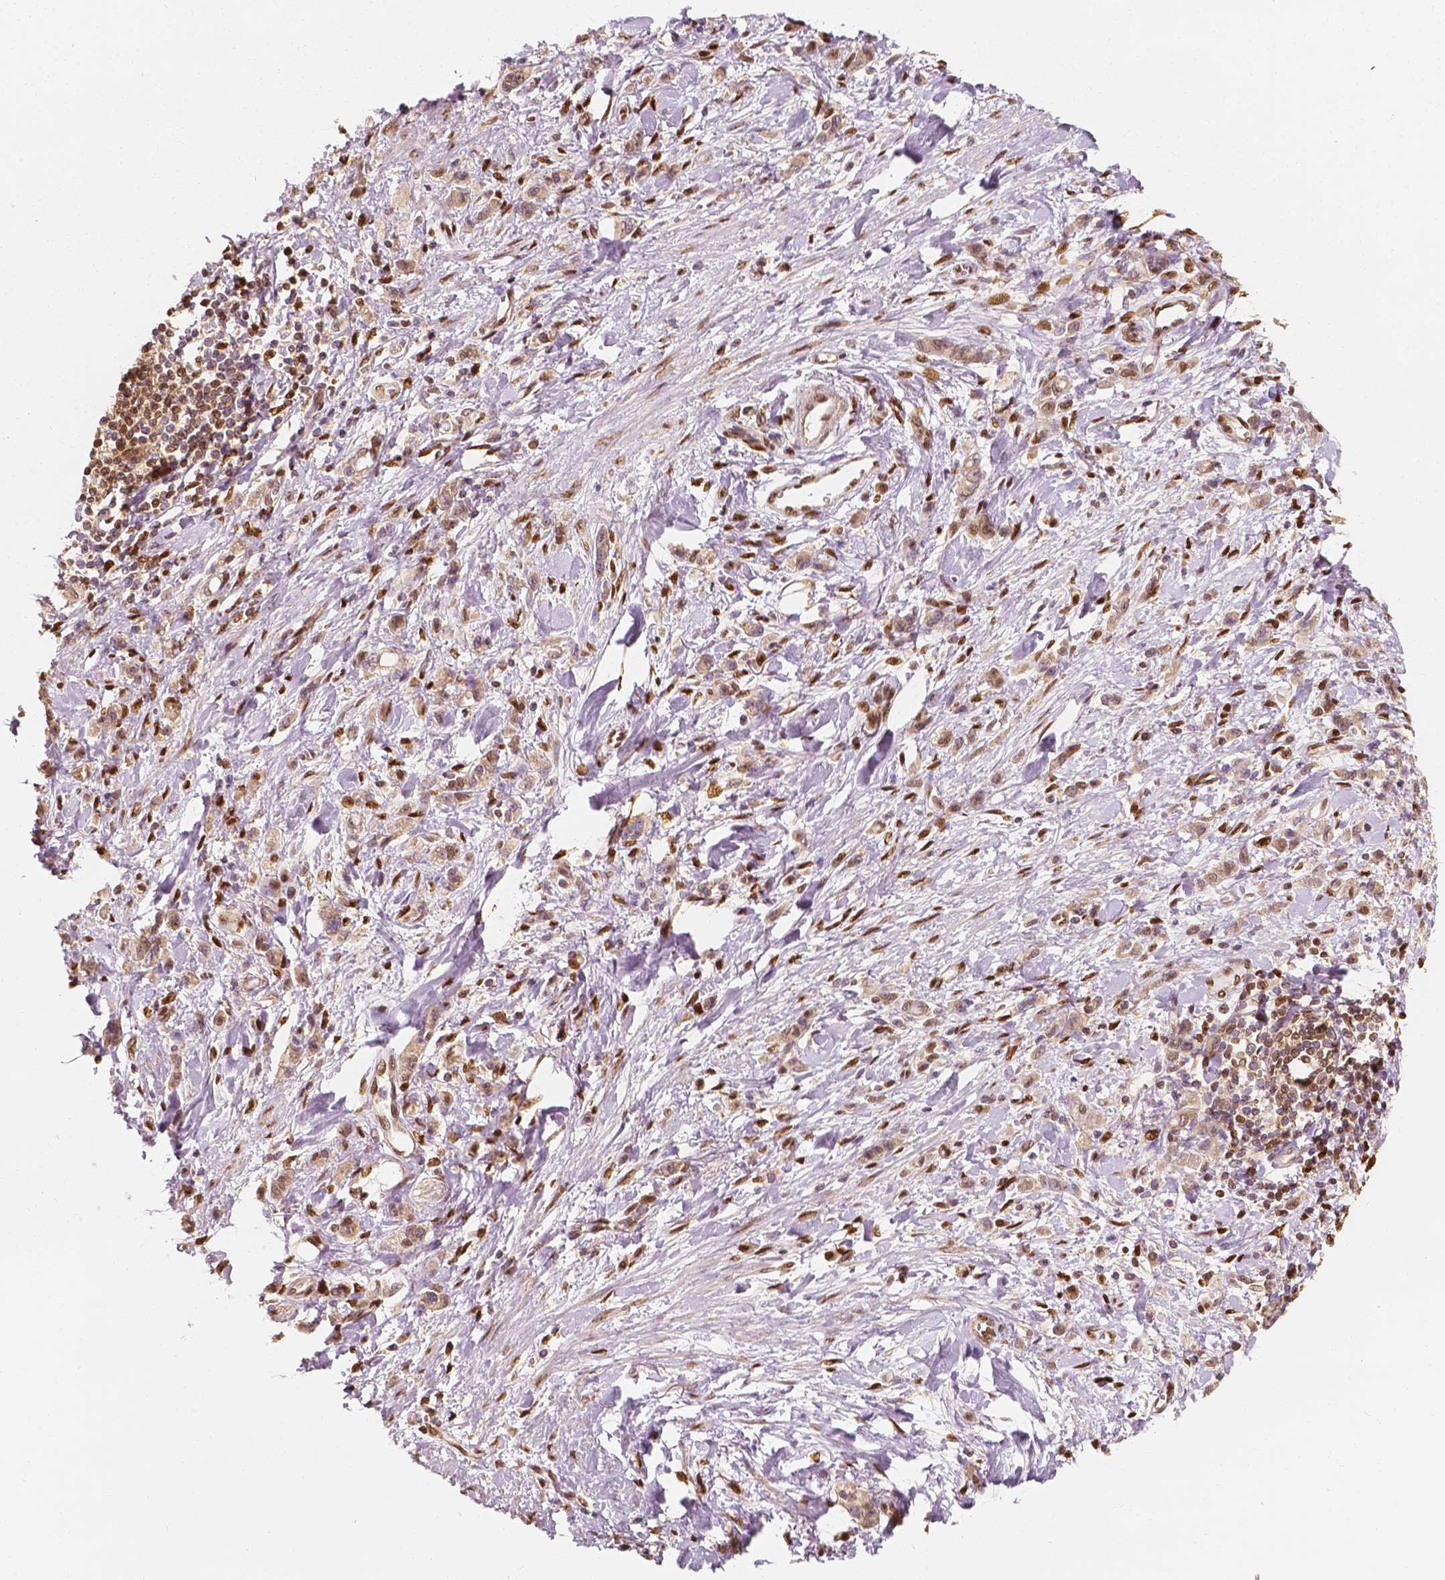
{"staining": {"intensity": "moderate", "quantity": ">75%", "location": "nuclear"}, "tissue": "stomach cancer", "cell_type": "Tumor cells", "image_type": "cancer", "snomed": [{"axis": "morphology", "description": "Adenocarcinoma, NOS"}, {"axis": "topography", "description": "Stomach"}], "caption": "Brown immunohistochemical staining in human stomach cancer (adenocarcinoma) shows moderate nuclear expression in approximately >75% of tumor cells. Ihc stains the protein of interest in brown and the nuclei are stained blue.", "gene": "TBC1D17", "patient": {"sex": "male", "age": 77}}